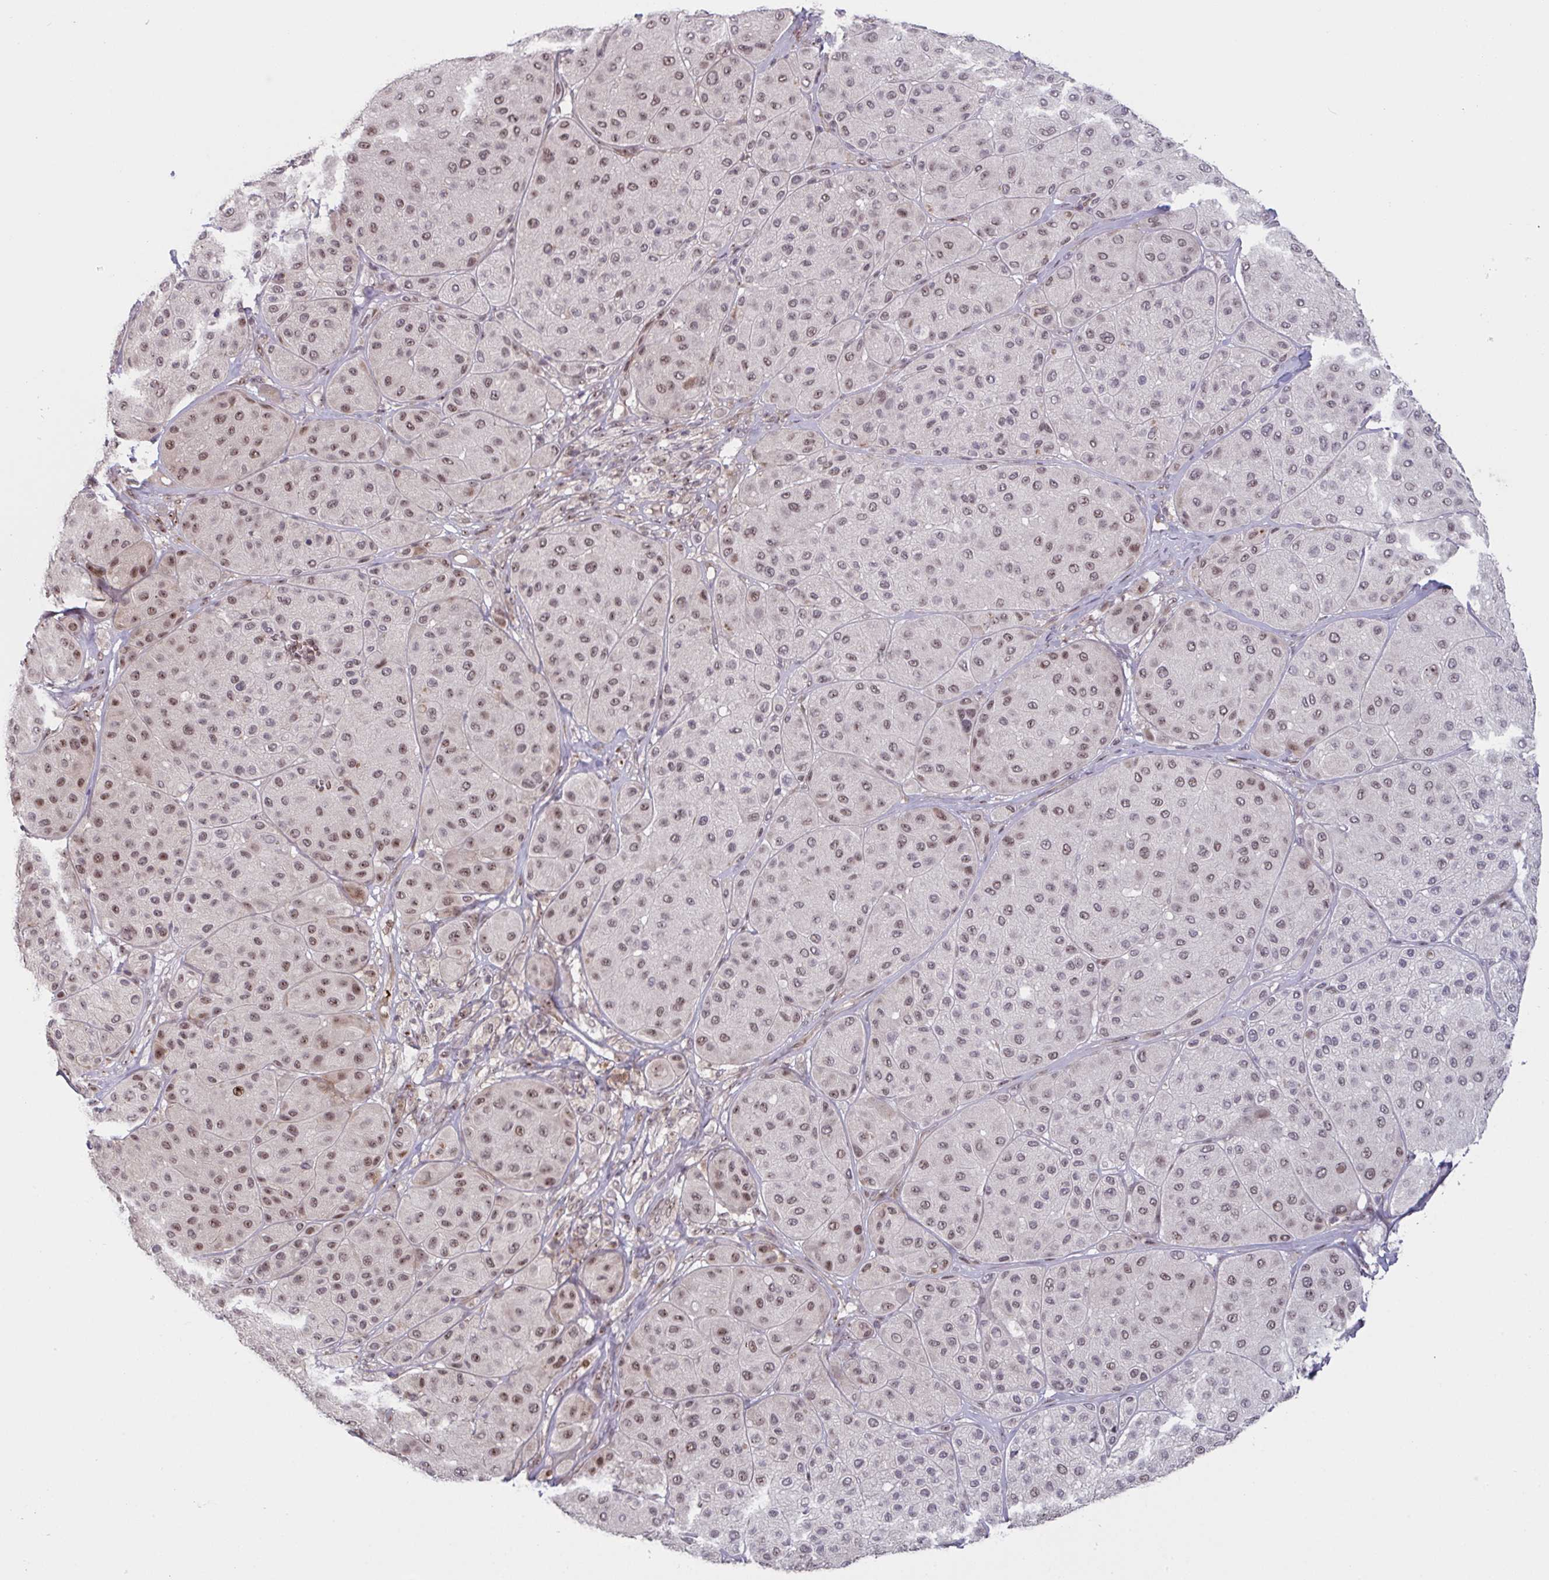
{"staining": {"intensity": "moderate", "quantity": ">75%", "location": "nuclear"}, "tissue": "melanoma", "cell_type": "Tumor cells", "image_type": "cancer", "snomed": [{"axis": "morphology", "description": "Malignant melanoma, Metastatic site"}, {"axis": "topography", "description": "Smooth muscle"}], "caption": "Brown immunohistochemical staining in human melanoma exhibits moderate nuclear expression in approximately >75% of tumor cells.", "gene": "NLRP13", "patient": {"sex": "male", "age": 41}}